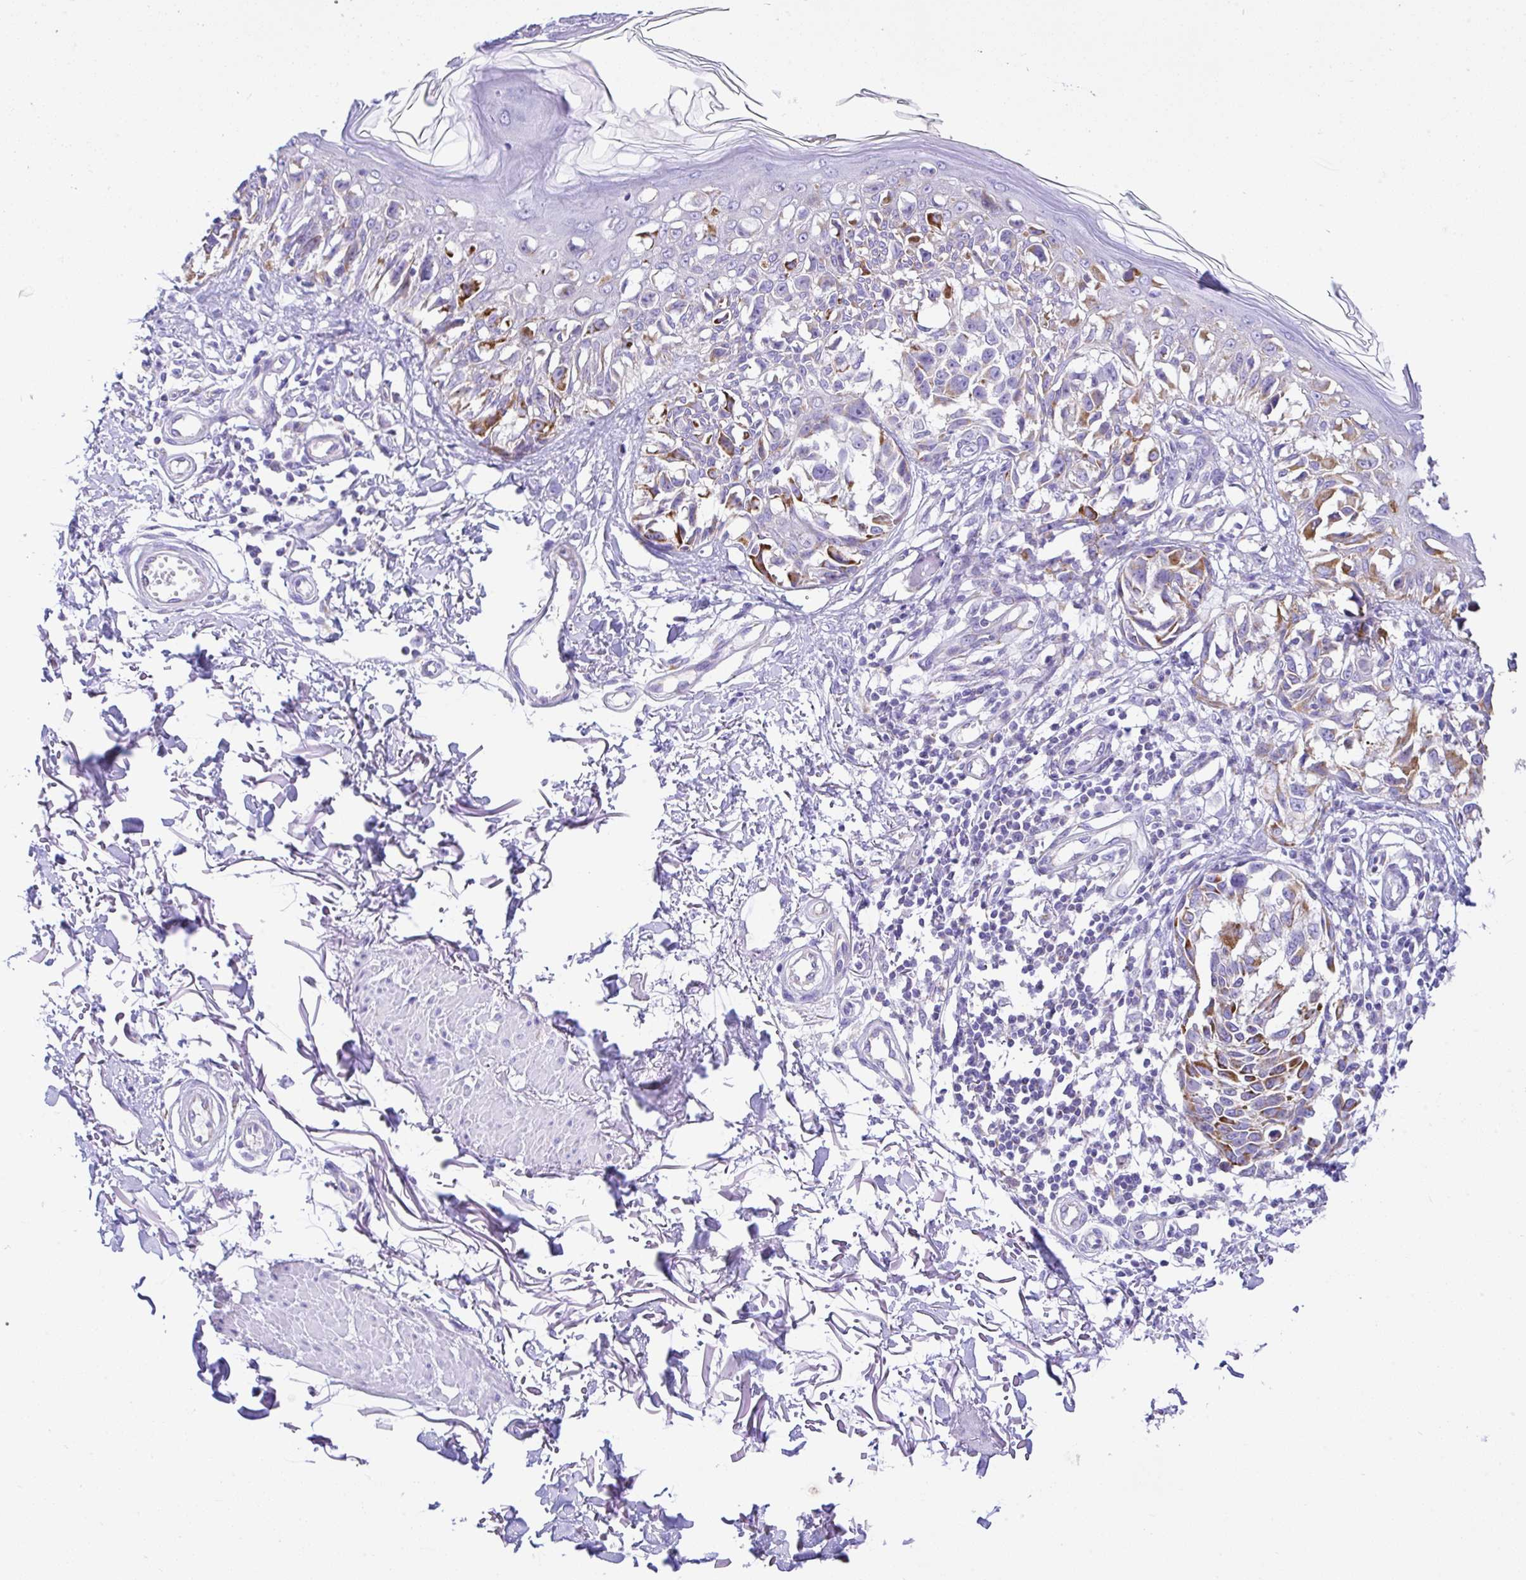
{"staining": {"intensity": "moderate", "quantity": "<25%", "location": "cytoplasmic/membranous"}, "tissue": "melanoma", "cell_type": "Tumor cells", "image_type": "cancer", "snomed": [{"axis": "morphology", "description": "Malignant melanoma, NOS"}, {"axis": "topography", "description": "Skin"}], "caption": "Immunohistochemical staining of human melanoma displays low levels of moderate cytoplasmic/membranous expression in about <25% of tumor cells.", "gene": "SLC13A1", "patient": {"sex": "male", "age": 73}}